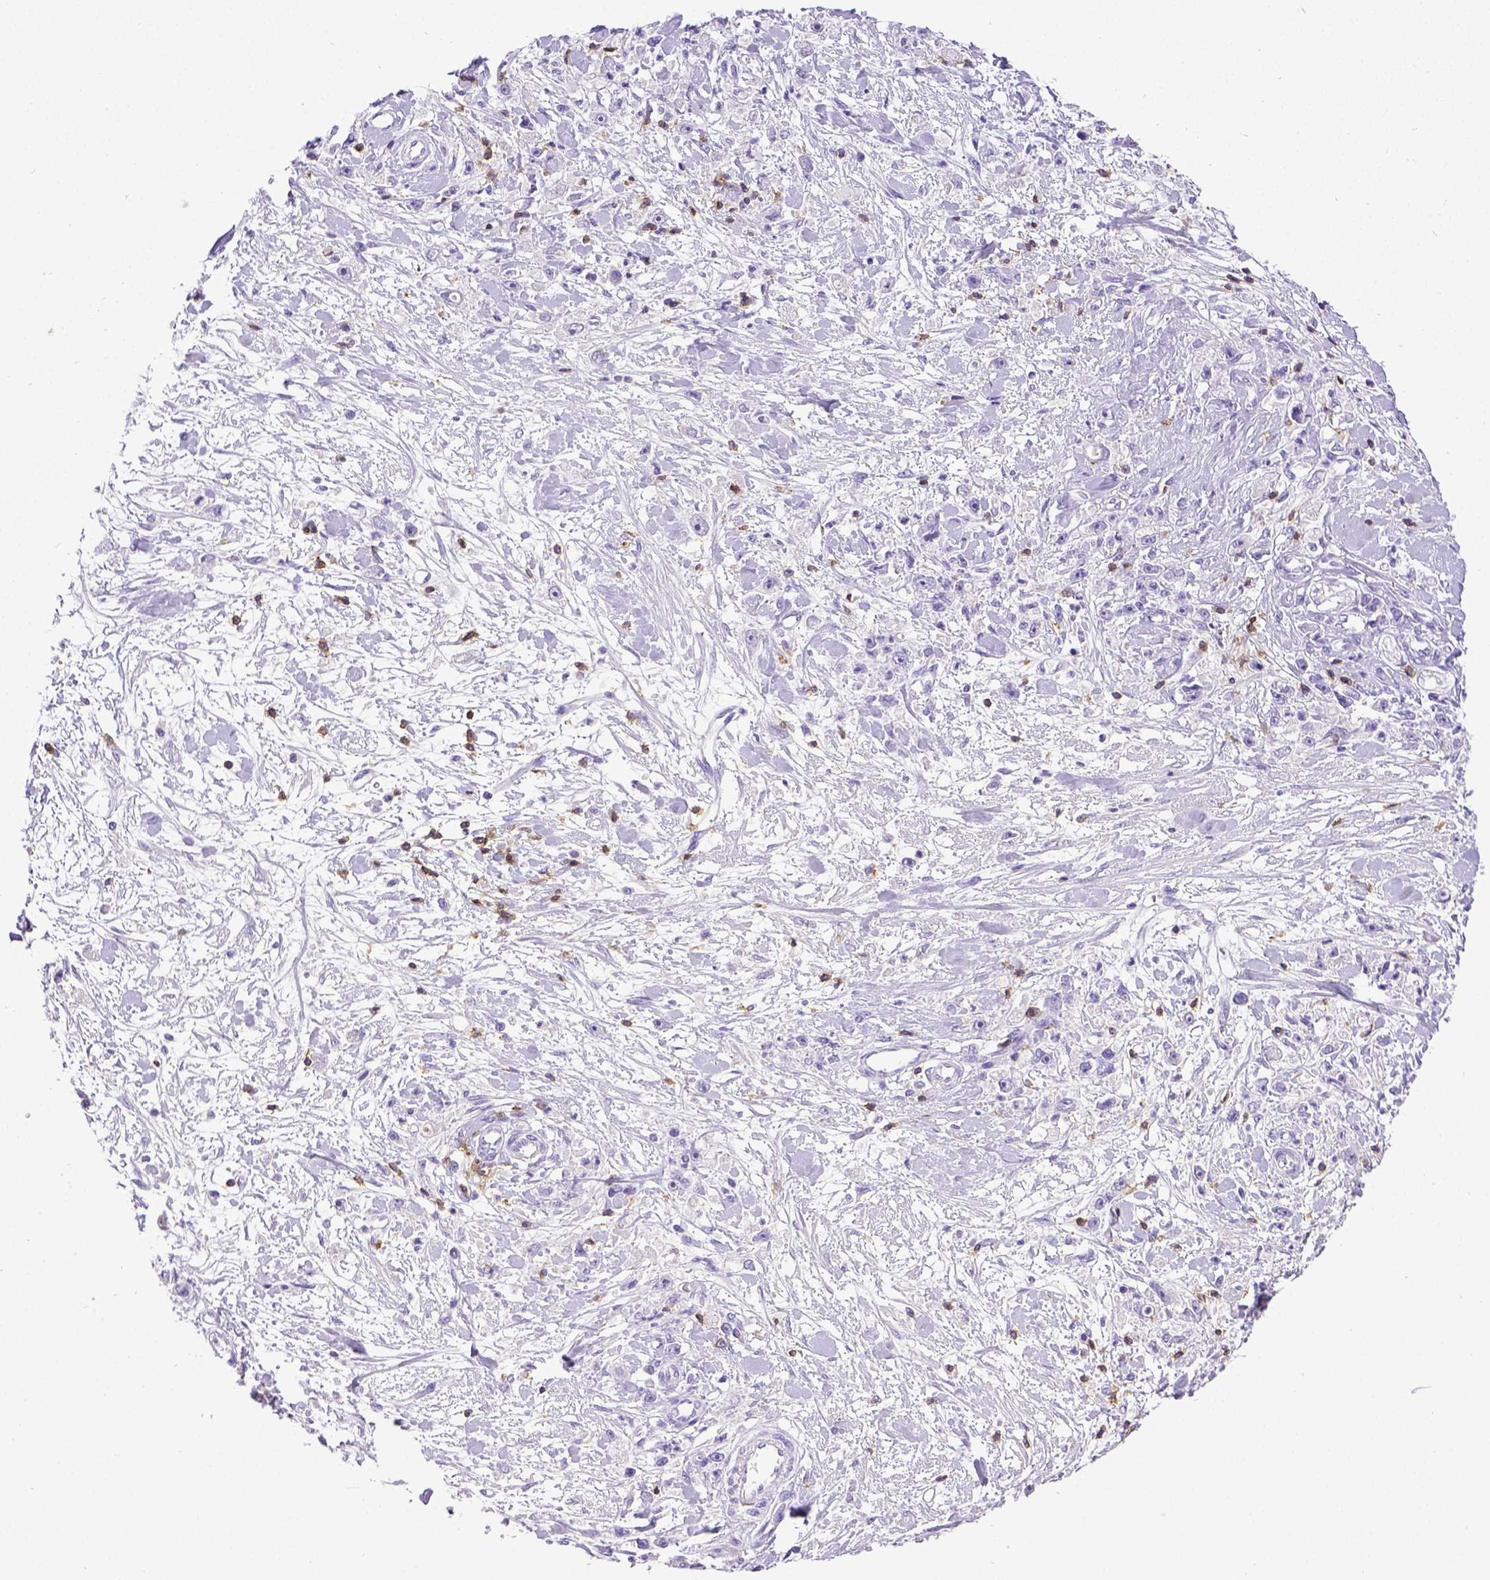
{"staining": {"intensity": "negative", "quantity": "none", "location": "none"}, "tissue": "stomach cancer", "cell_type": "Tumor cells", "image_type": "cancer", "snomed": [{"axis": "morphology", "description": "Adenocarcinoma, NOS"}, {"axis": "topography", "description": "Stomach"}], "caption": "IHC of human stomach cancer shows no staining in tumor cells.", "gene": "CD3E", "patient": {"sex": "female", "age": 59}}